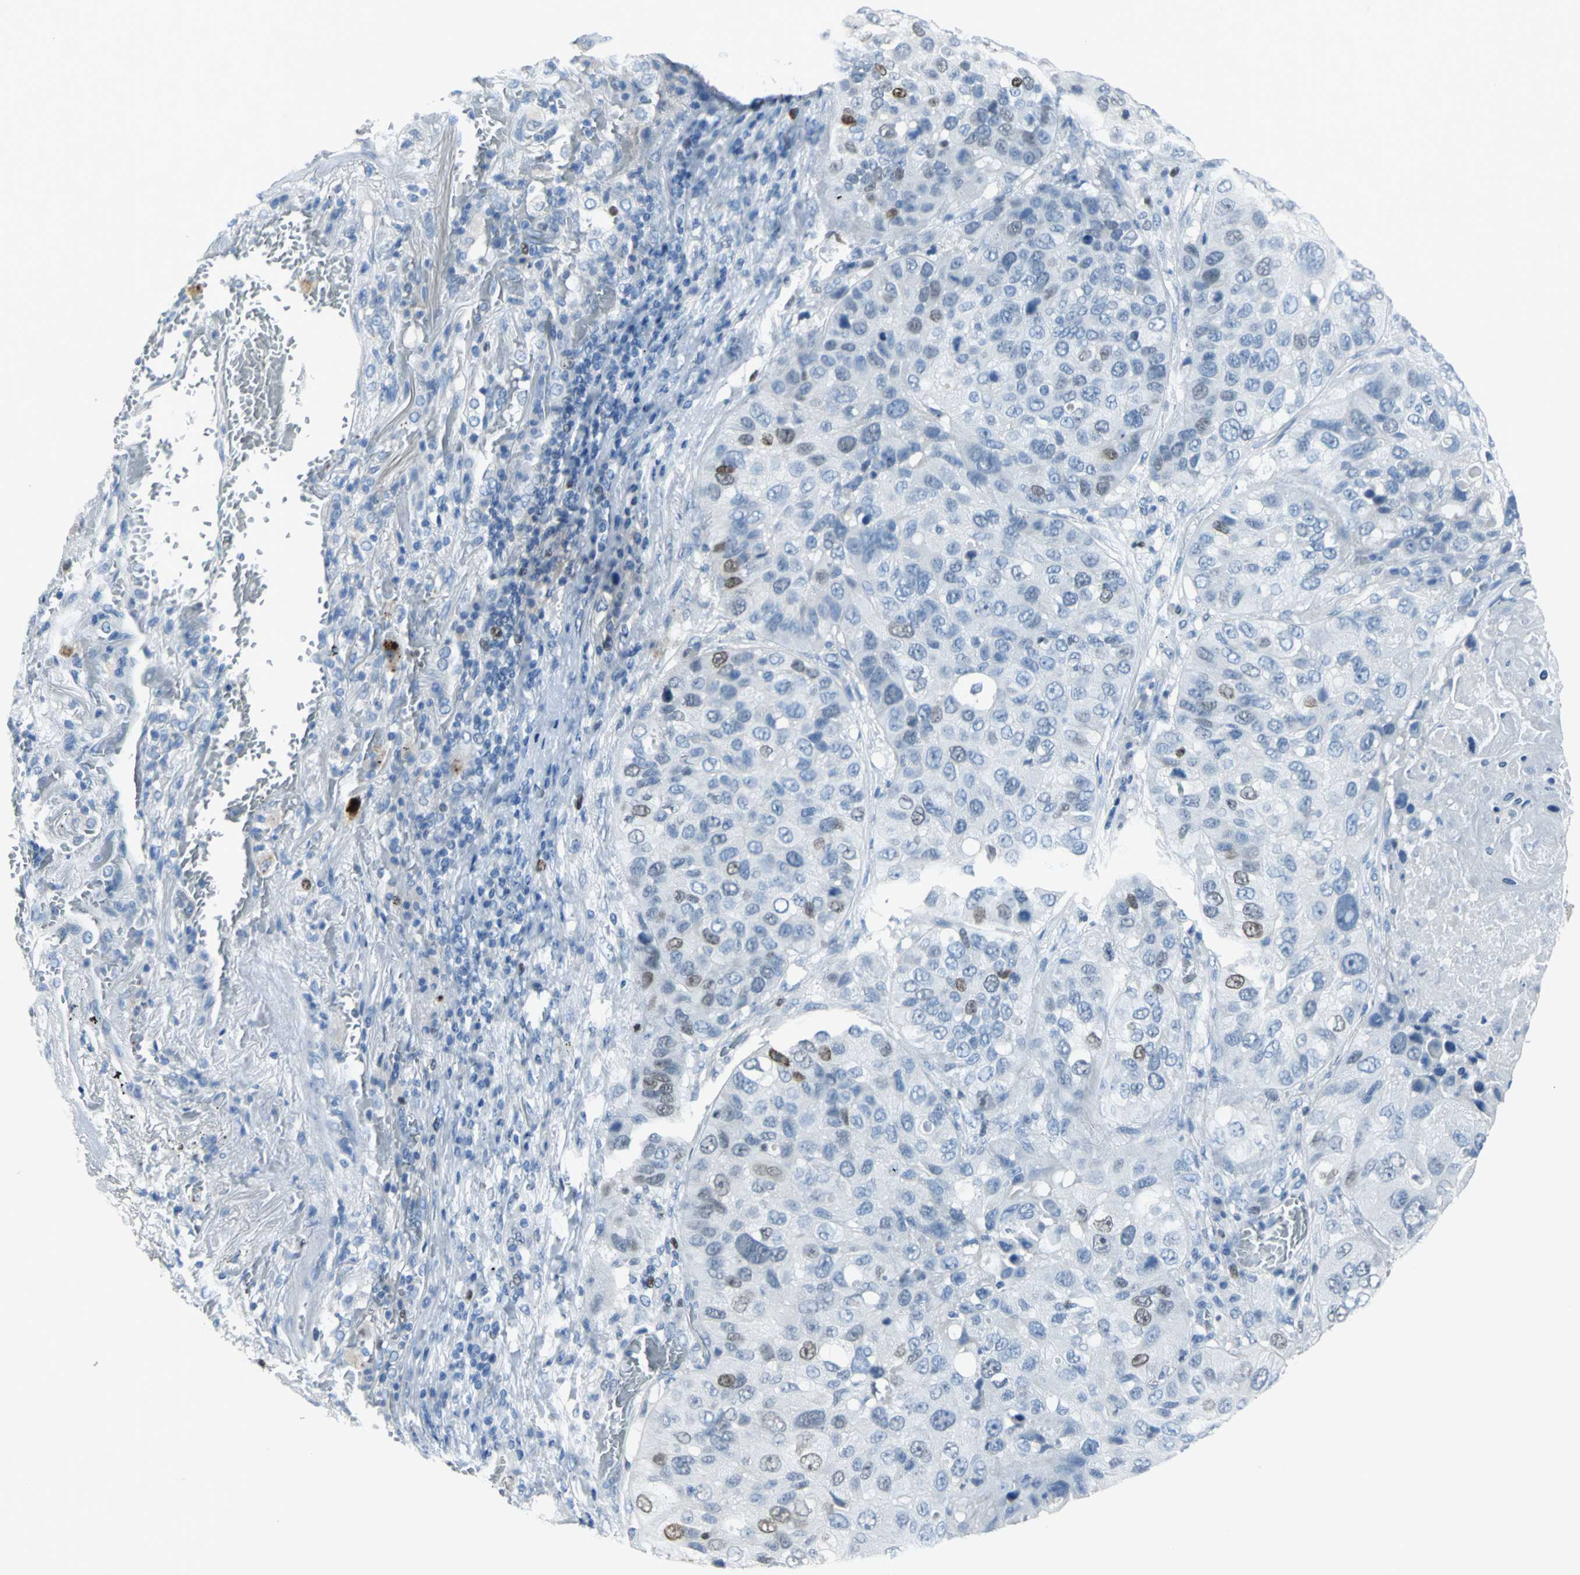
{"staining": {"intensity": "moderate", "quantity": "<25%", "location": "nuclear"}, "tissue": "lung cancer", "cell_type": "Tumor cells", "image_type": "cancer", "snomed": [{"axis": "morphology", "description": "Squamous cell carcinoma, NOS"}, {"axis": "topography", "description": "Lung"}], "caption": "About <25% of tumor cells in lung cancer reveal moderate nuclear protein expression as visualized by brown immunohistochemical staining.", "gene": "MCM3", "patient": {"sex": "male", "age": 57}}